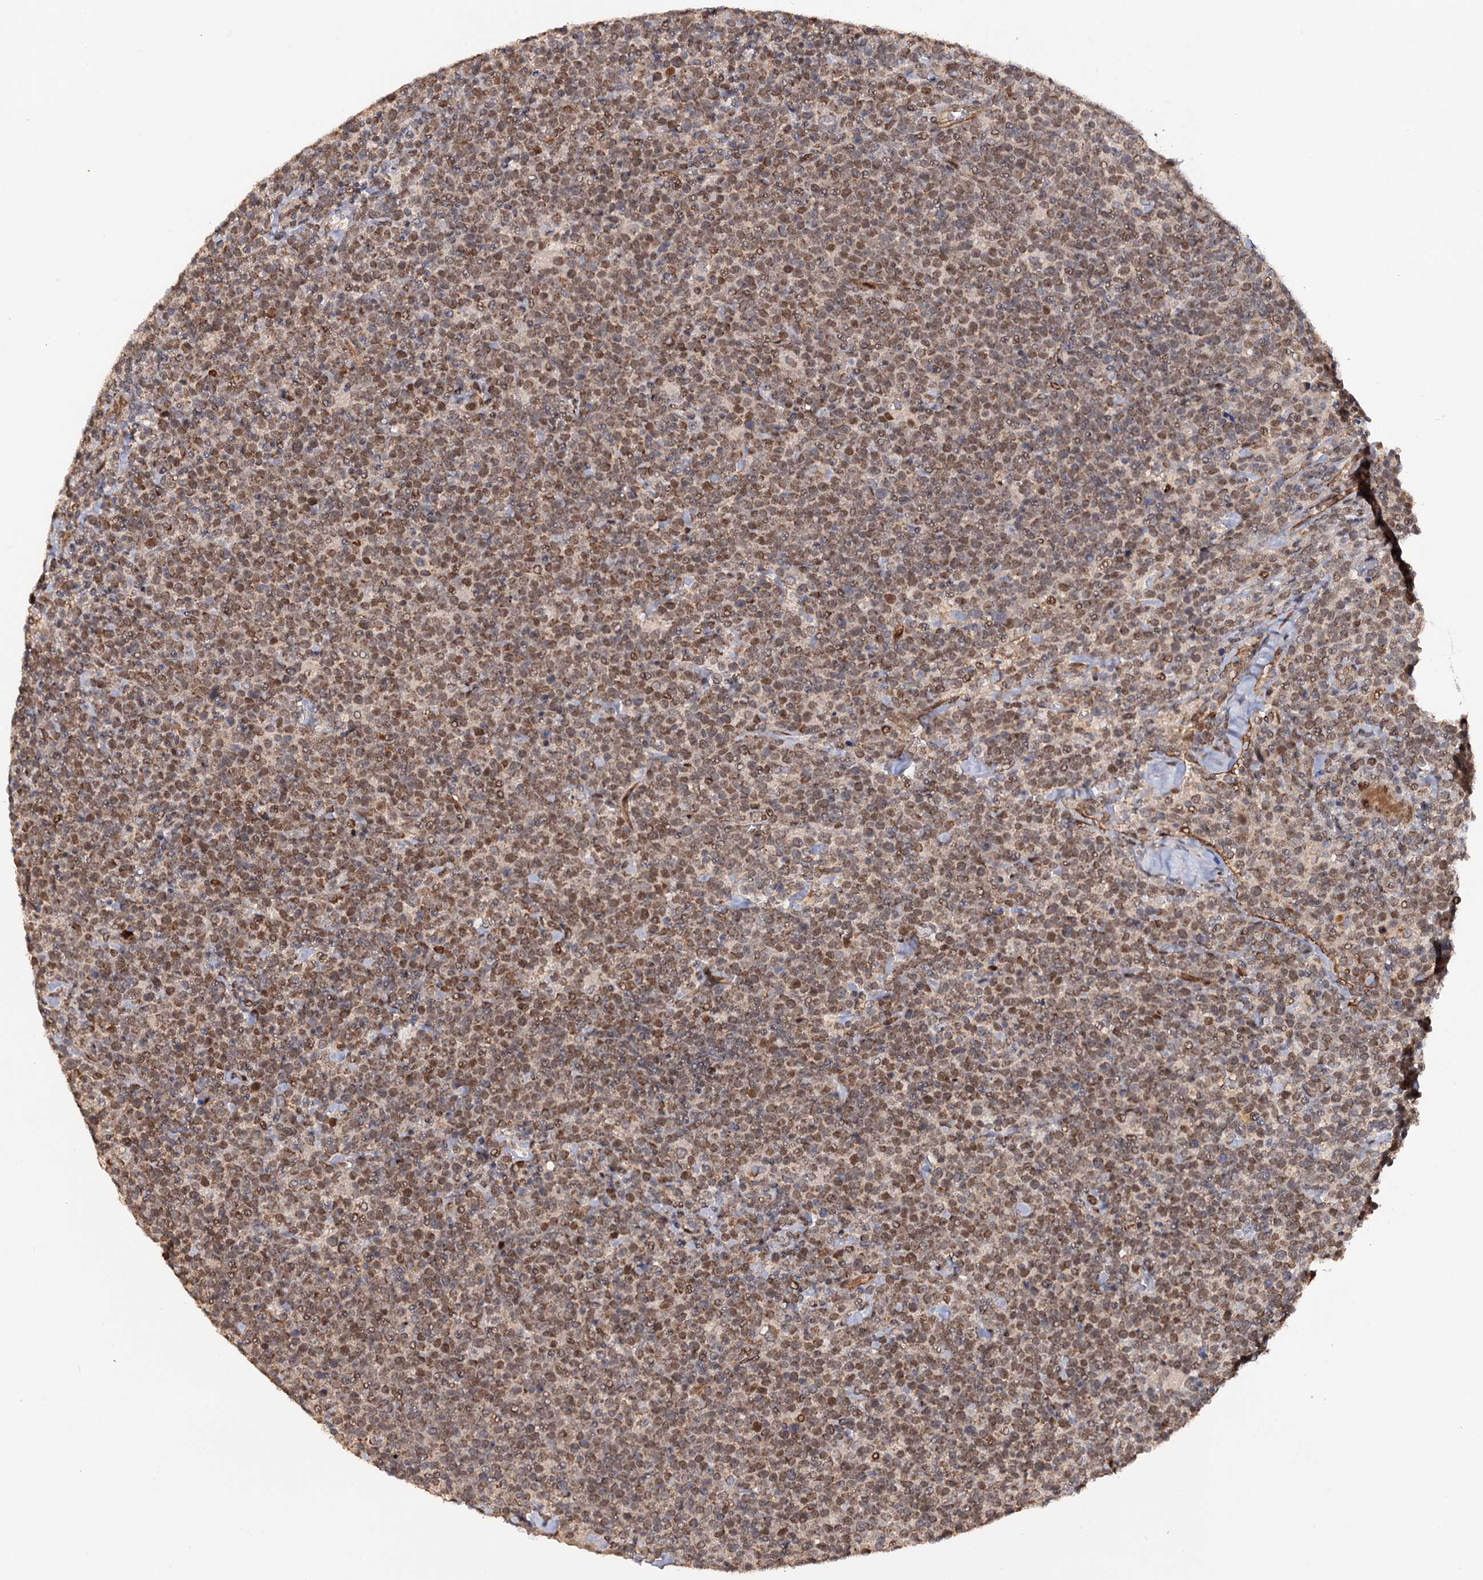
{"staining": {"intensity": "moderate", "quantity": ">75%", "location": "nuclear"}, "tissue": "lymphoma", "cell_type": "Tumor cells", "image_type": "cancer", "snomed": [{"axis": "morphology", "description": "Malignant lymphoma, non-Hodgkin's type, High grade"}, {"axis": "topography", "description": "Lymph node"}], "caption": "DAB immunohistochemical staining of lymphoma demonstrates moderate nuclear protein expression in approximately >75% of tumor cells.", "gene": "LRRC63", "patient": {"sex": "male", "age": 61}}